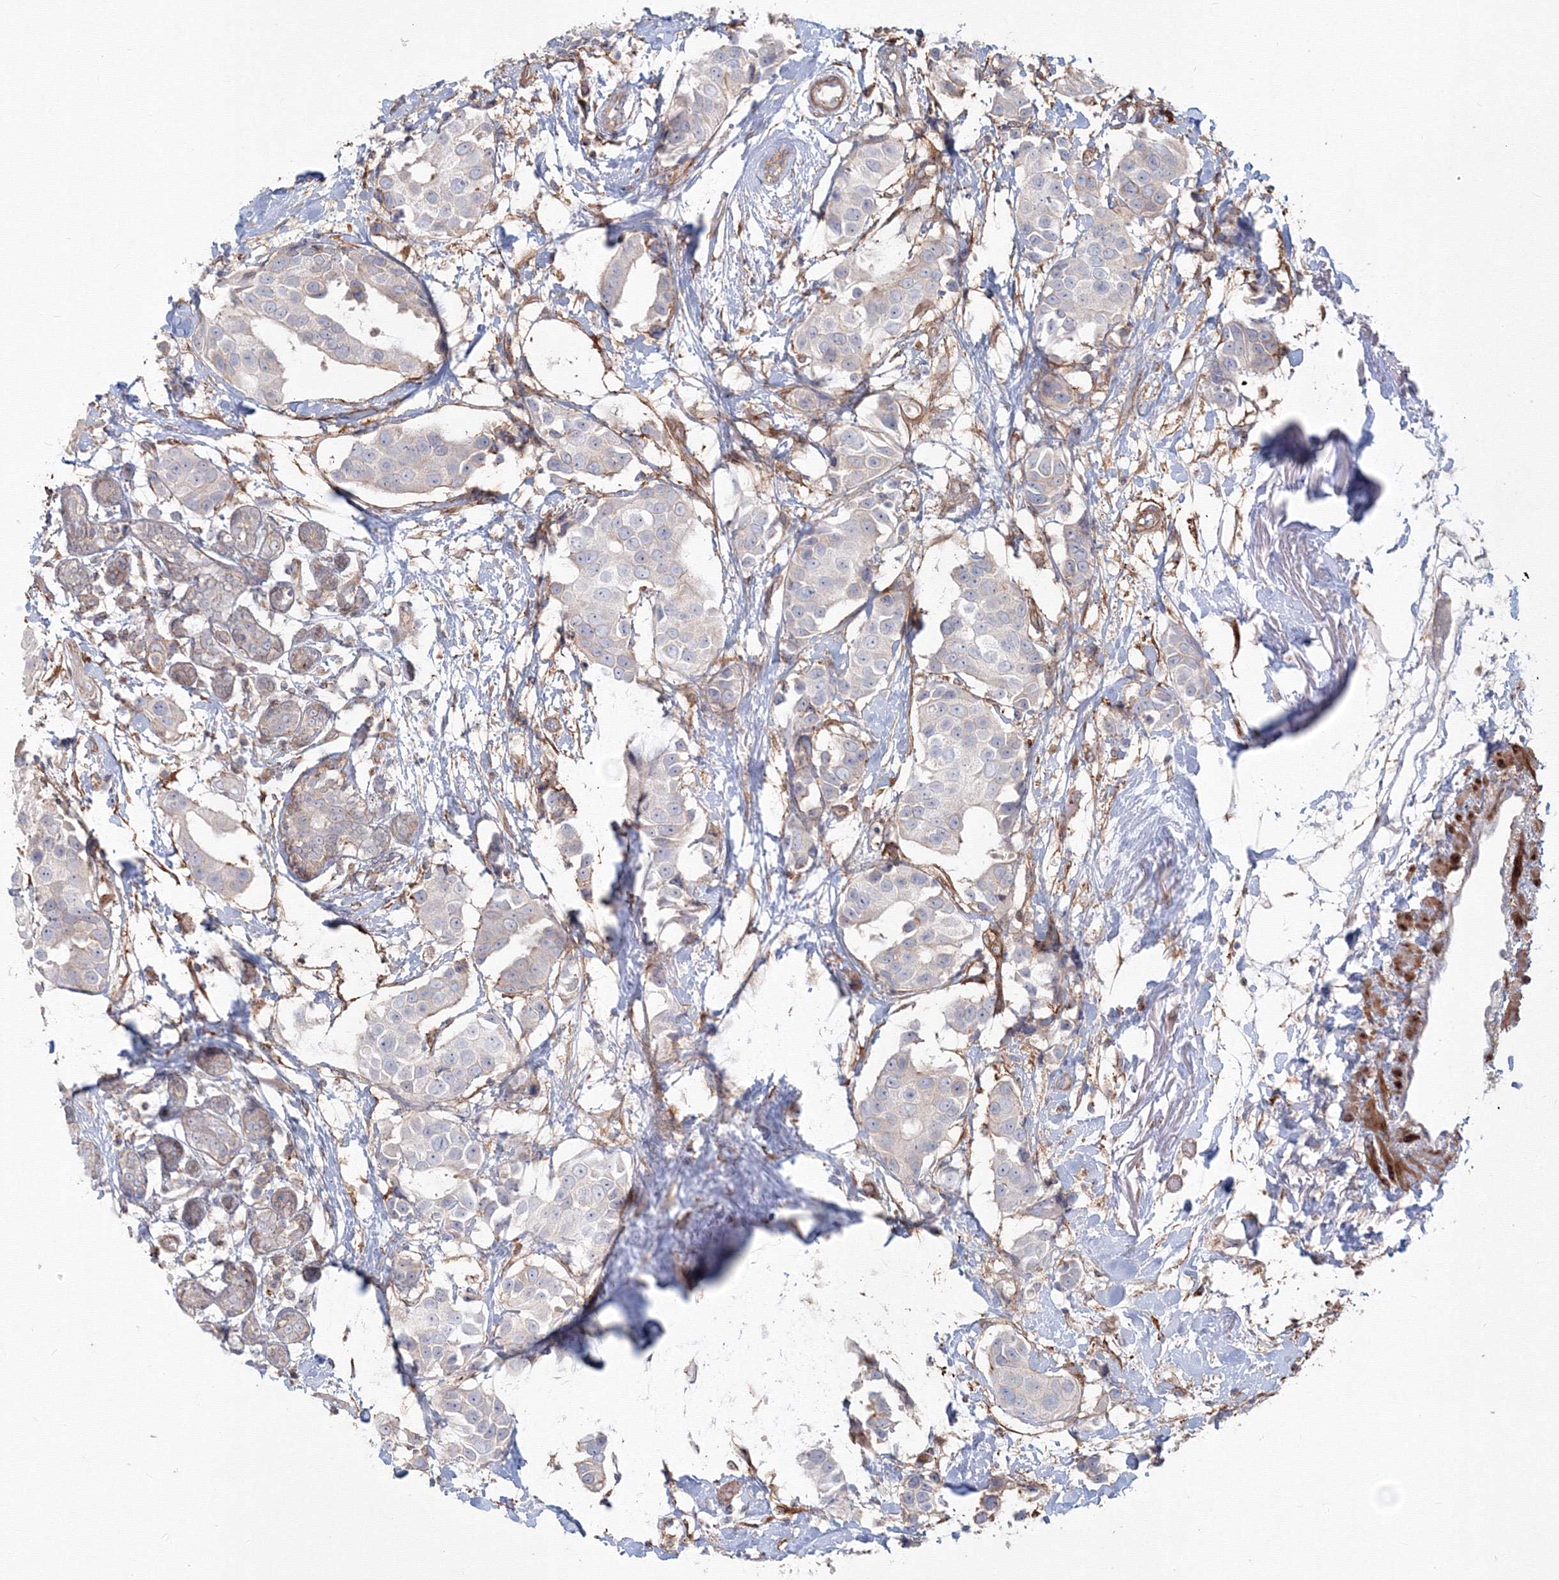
{"staining": {"intensity": "negative", "quantity": "none", "location": "none"}, "tissue": "breast cancer", "cell_type": "Tumor cells", "image_type": "cancer", "snomed": [{"axis": "morphology", "description": "Normal tissue, NOS"}, {"axis": "morphology", "description": "Duct carcinoma"}, {"axis": "topography", "description": "Breast"}], "caption": "Immunohistochemistry (IHC) photomicrograph of human breast intraductal carcinoma stained for a protein (brown), which demonstrates no staining in tumor cells. (Stains: DAB (3,3'-diaminobenzidine) immunohistochemistry with hematoxylin counter stain, Microscopy: brightfield microscopy at high magnification).", "gene": "SH3PXD2A", "patient": {"sex": "female", "age": 39}}